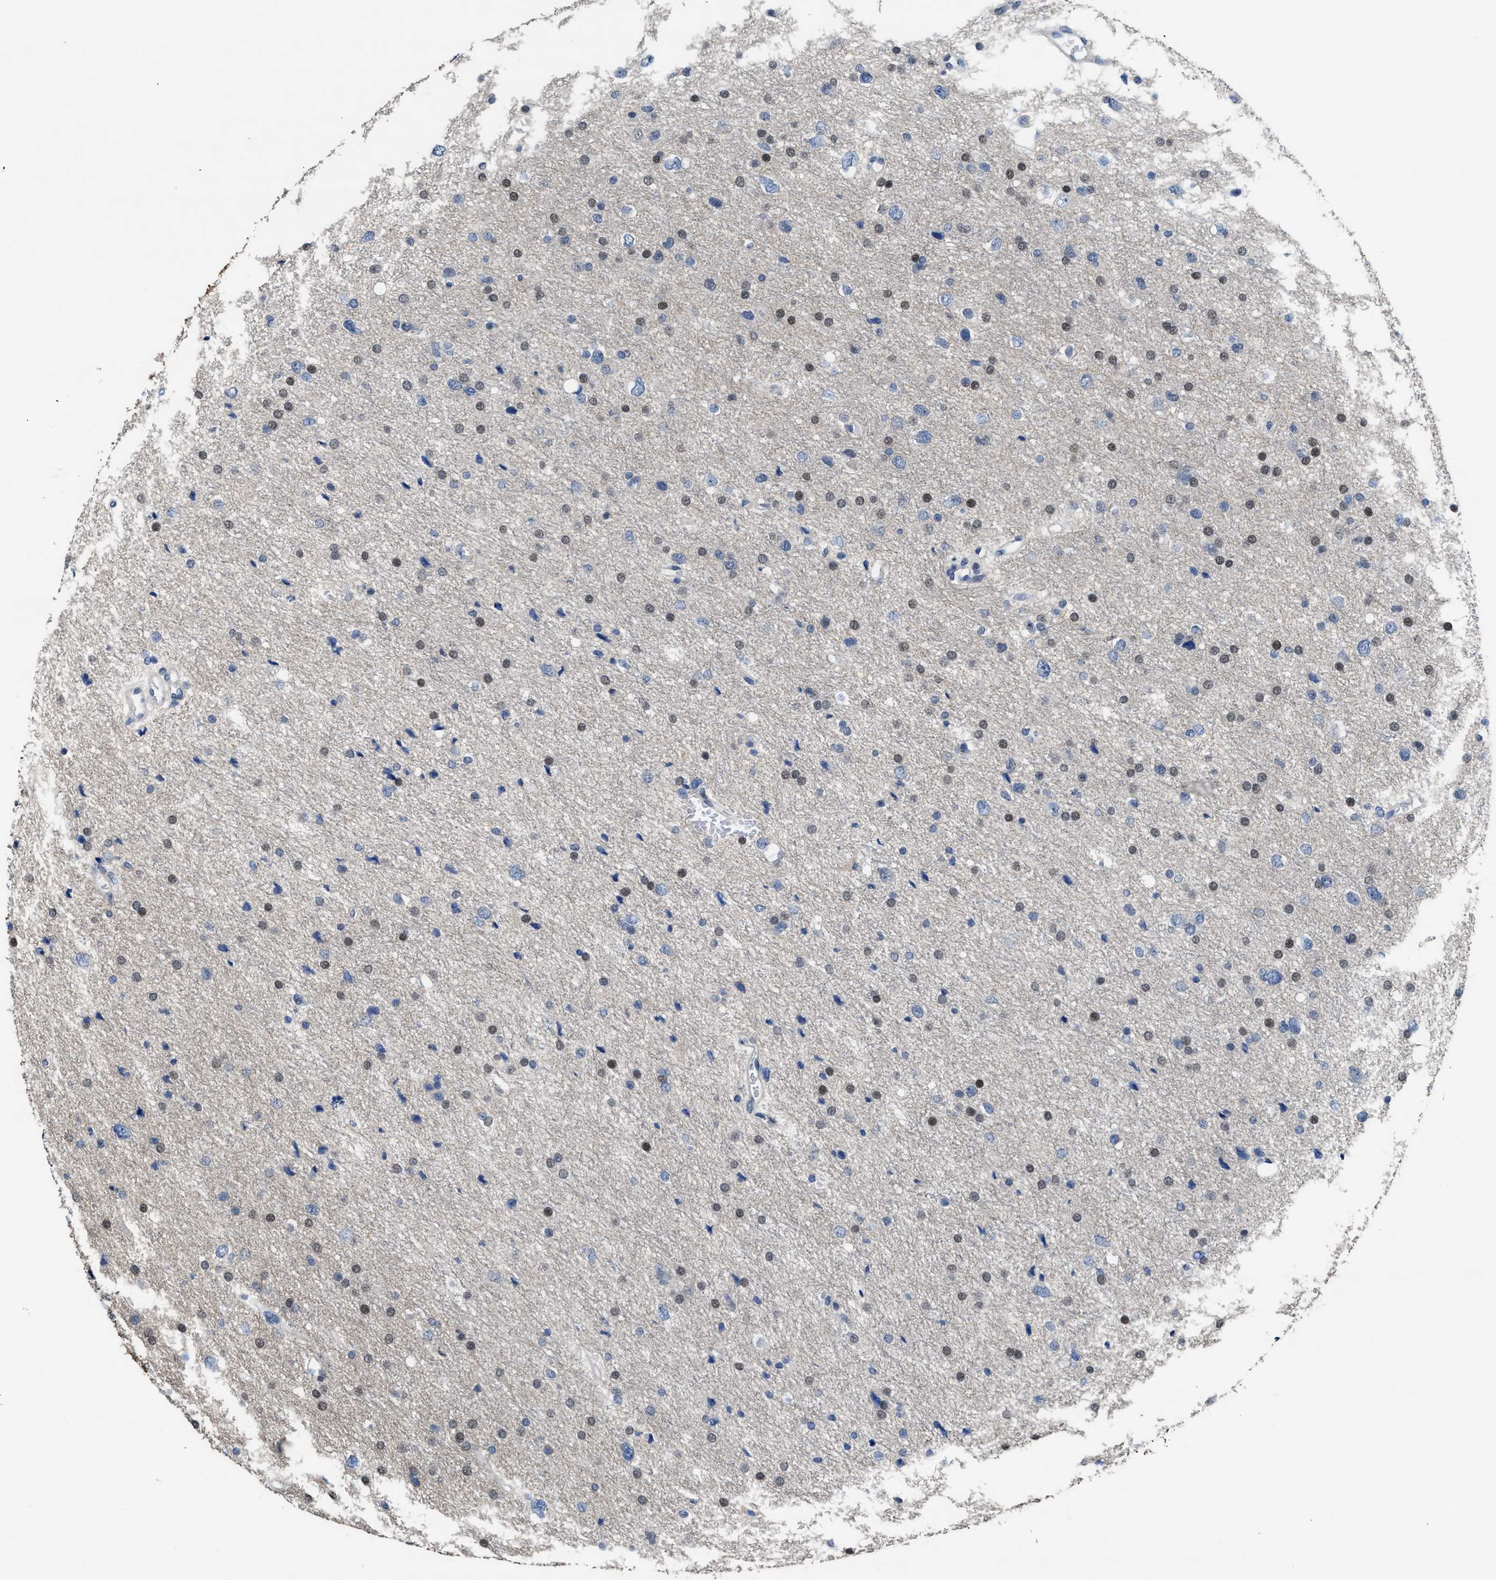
{"staining": {"intensity": "strong", "quantity": "25%-75%", "location": "nuclear"}, "tissue": "glioma", "cell_type": "Tumor cells", "image_type": "cancer", "snomed": [{"axis": "morphology", "description": "Glioma, malignant, Low grade"}, {"axis": "topography", "description": "Brain"}], "caption": "Glioma tissue shows strong nuclear expression in approximately 25%-75% of tumor cells, visualized by immunohistochemistry.", "gene": "ZNF20", "patient": {"sex": "female", "age": 37}}